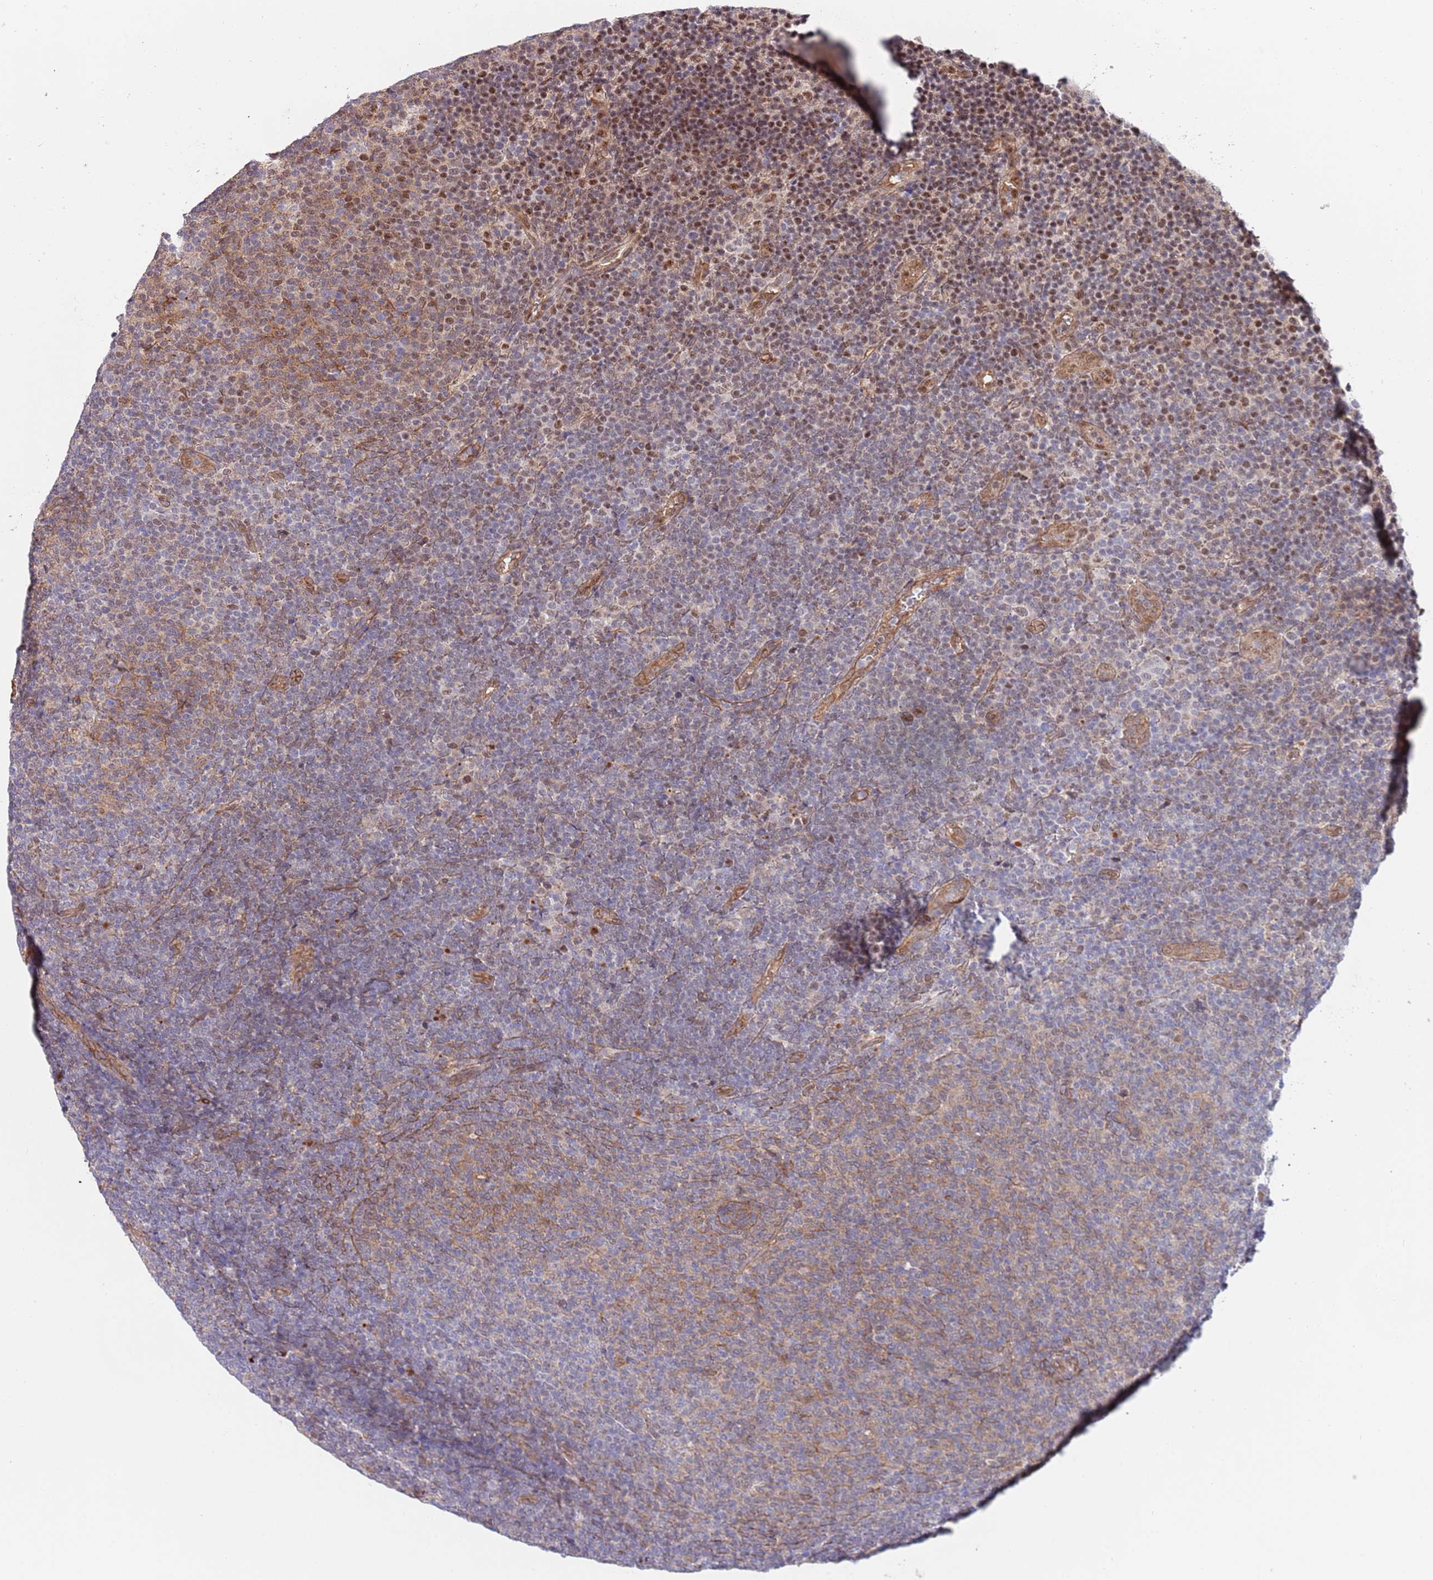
{"staining": {"intensity": "moderate", "quantity": "25%-75%", "location": "nuclear"}, "tissue": "lymphoma", "cell_type": "Tumor cells", "image_type": "cancer", "snomed": [{"axis": "morphology", "description": "Malignant lymphoma, non-Hodgkin's type, Low grade"}, {"axis": "topography", "description": "Lymph node"}], "caption": "Immunohistochemical staining of human low-grade malignant lymphoma, non-Hodgkin's type displays moderate nuclear protein expression in about 25%-75% of tumor cells.", "gene": "BPNT1", "patient": {"sex": "male", "age": 66}}